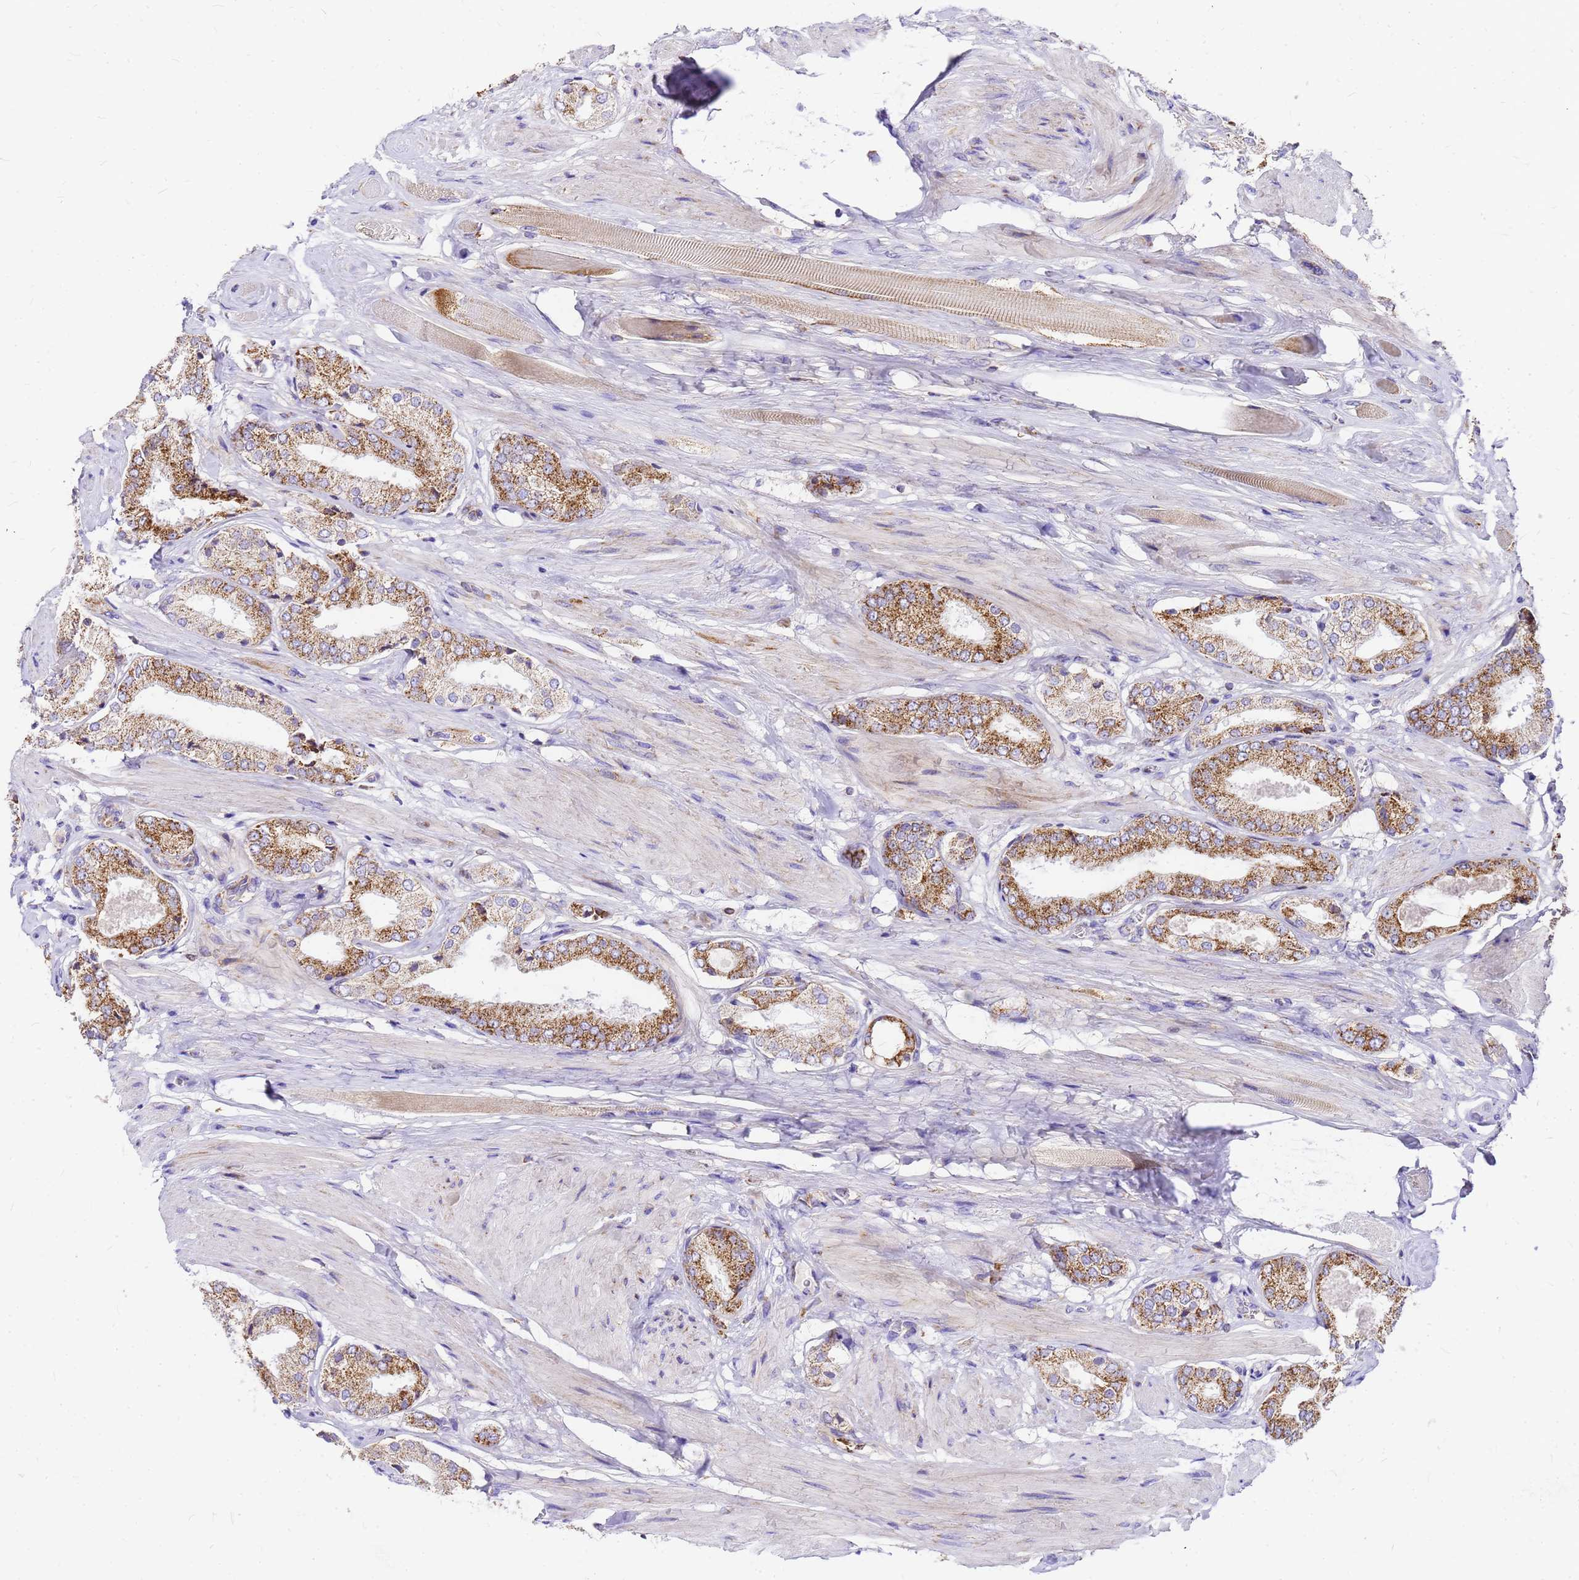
{"staining": {"intensity": "moderate", "quantity": ">75%", "location": "cytoplasmic/membranous"}, "tissue": "prostate cancer", "cell_type": "Tumor cells", "image_type": "cancer", "snomed": [{"axis": "morphology", "description": "Adenocarcinoma, High grade"}, {"axis": "topography", "description": "Prostate and seminal vesicle, NOS"}], "caption": "The image demonstrates staining of high-grade adenocarcinoma (prostate), revealing moderate cytoplasmic/membranous protein expression (brown color) within tumor cells.", "gene": "MRPS26", "patient": {"sex": "male", "age": 64}}